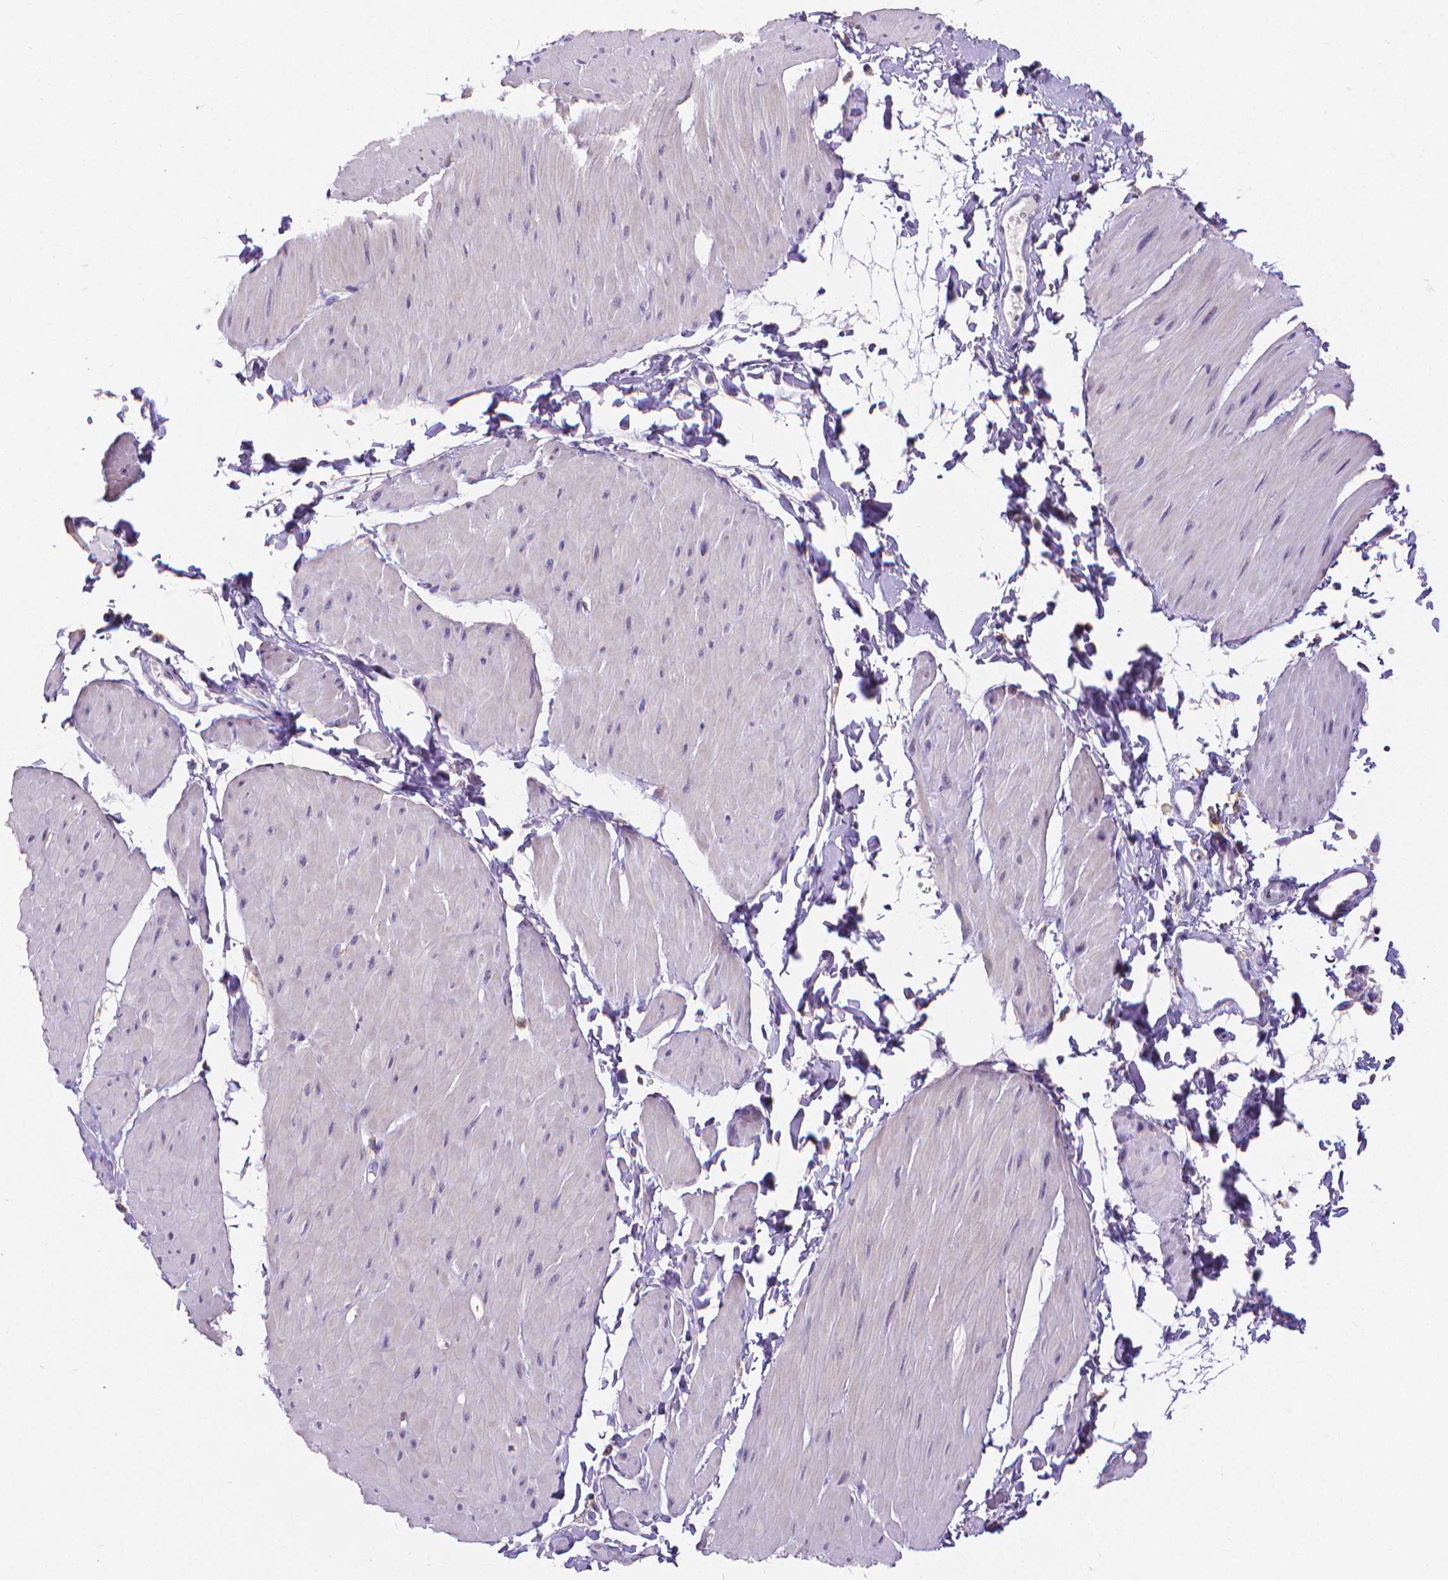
{"staining": {"intensity": "negative", "quantity": "none", "location": "none"}, "tissue": "adipose tissue", "cell_type": "Adipocytes", "image_type": "normal", "snomed": [{"axis": "morphology", "description": "Normal tissue, NOS"}, {"axis": "topography", "description": "Smooth muscle"}, {"axis": "topography", "description": "Peripheral nerve tissue"}], "caption": "High power microscopy micrograph of an IHC photomicrograph of benign adipose tissue, revealing no significant staining in adipocytes.", "gene": "CD4", "patient": {"sex": "male", "age": 58}}